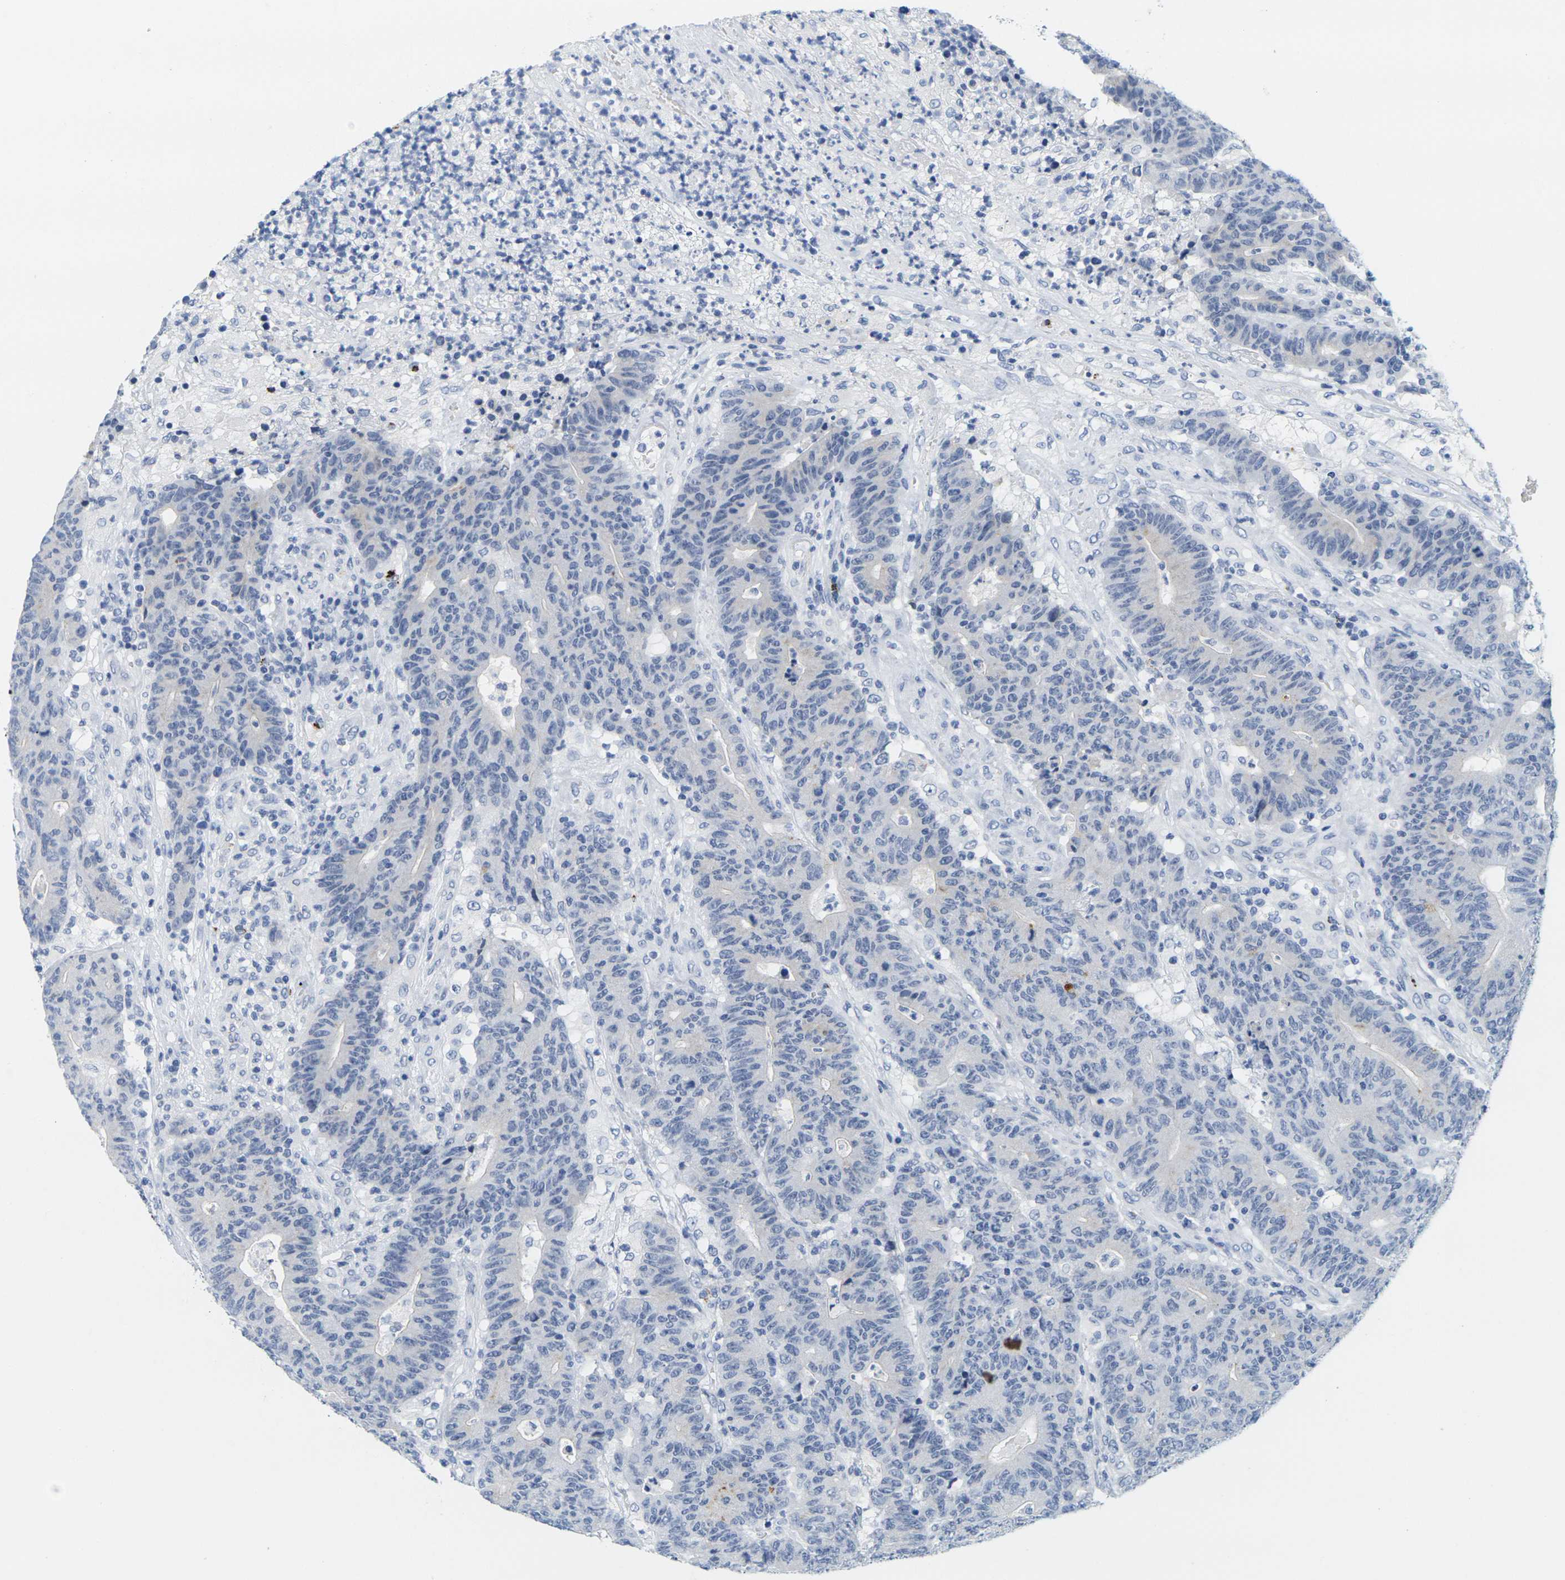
{"staining": {"intensity": "negative", "quantity": "none", "location": "none"}, "tissue": "colorectal cancer", "cell_type": "Tumor cells", "image_type": "cancer", "snomed": [{"axis": "morphology", "description": "Normal tissue, NOS"}, {"axis": "morphology", "description": "Adenocarcinoma, NOS"}, {"axis": "topography", "description": "Colon"}], "caption": "Colorectal adenocarcinoma was stained to show a protein in brown. There is no significant staining in tumor cells. Nuclei are stained in blue.", "gene": "HLA-DOB", "patient": {"sex": "female", "age": 75}}